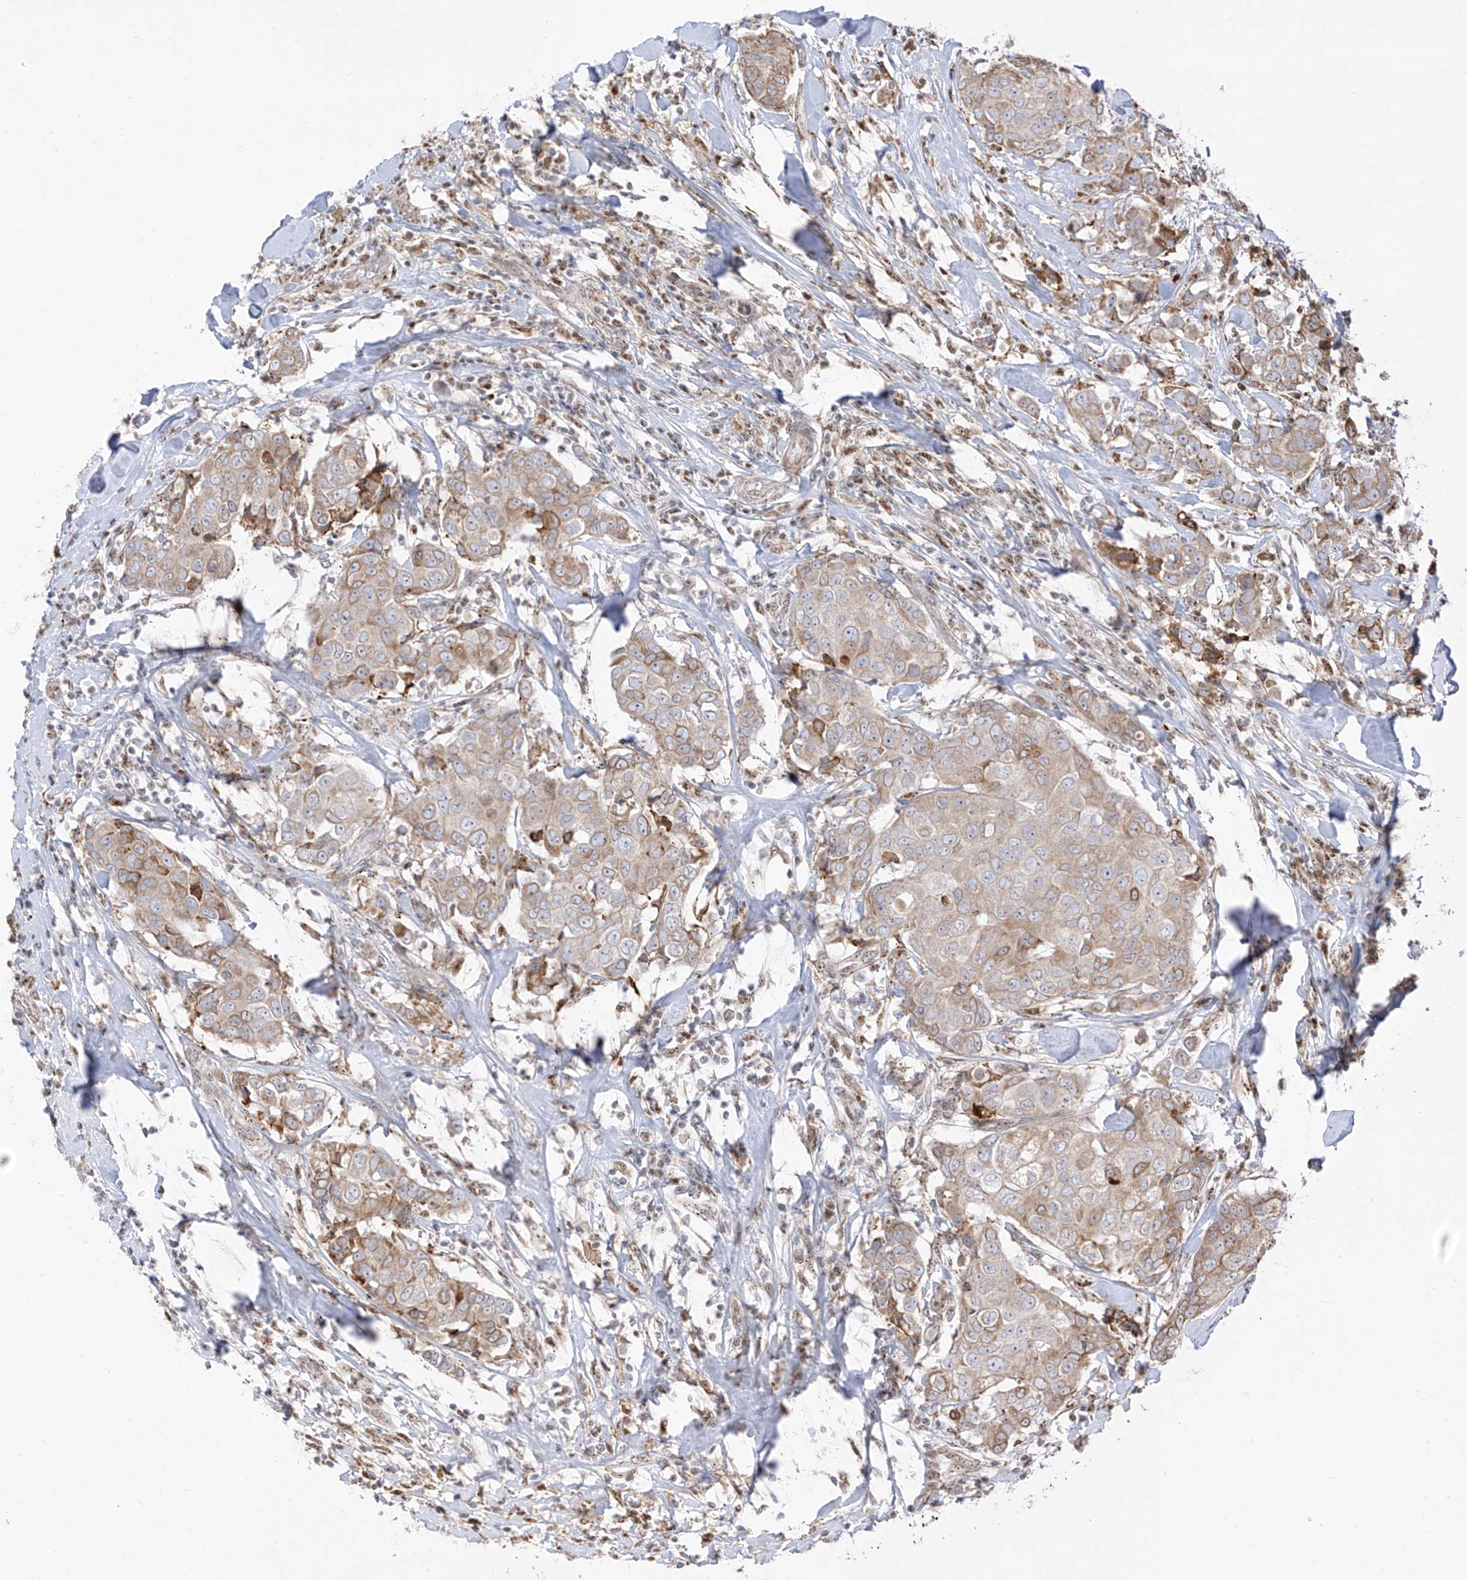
{"staining": {"intensity": "weak", "quantity": ">75%", "location": "cytoplasmic/membranous"}, "tissue": "breast cancer", "cell_type": "Tumor cells", "image_type": "cancer", "snomed": [{"axis": "morphology", "description": "Duct carcinoma"}, {"axis": "topography", "description": "Breast"}], "caption": "Human breast cancer stained for a protein (brown) demonstrates weak cytoplasmic/membranous positive expression in approximately >75% of tumor cells.", "gene": "ZBTB8A", "patient": {"sex": "female", "age": 80}}